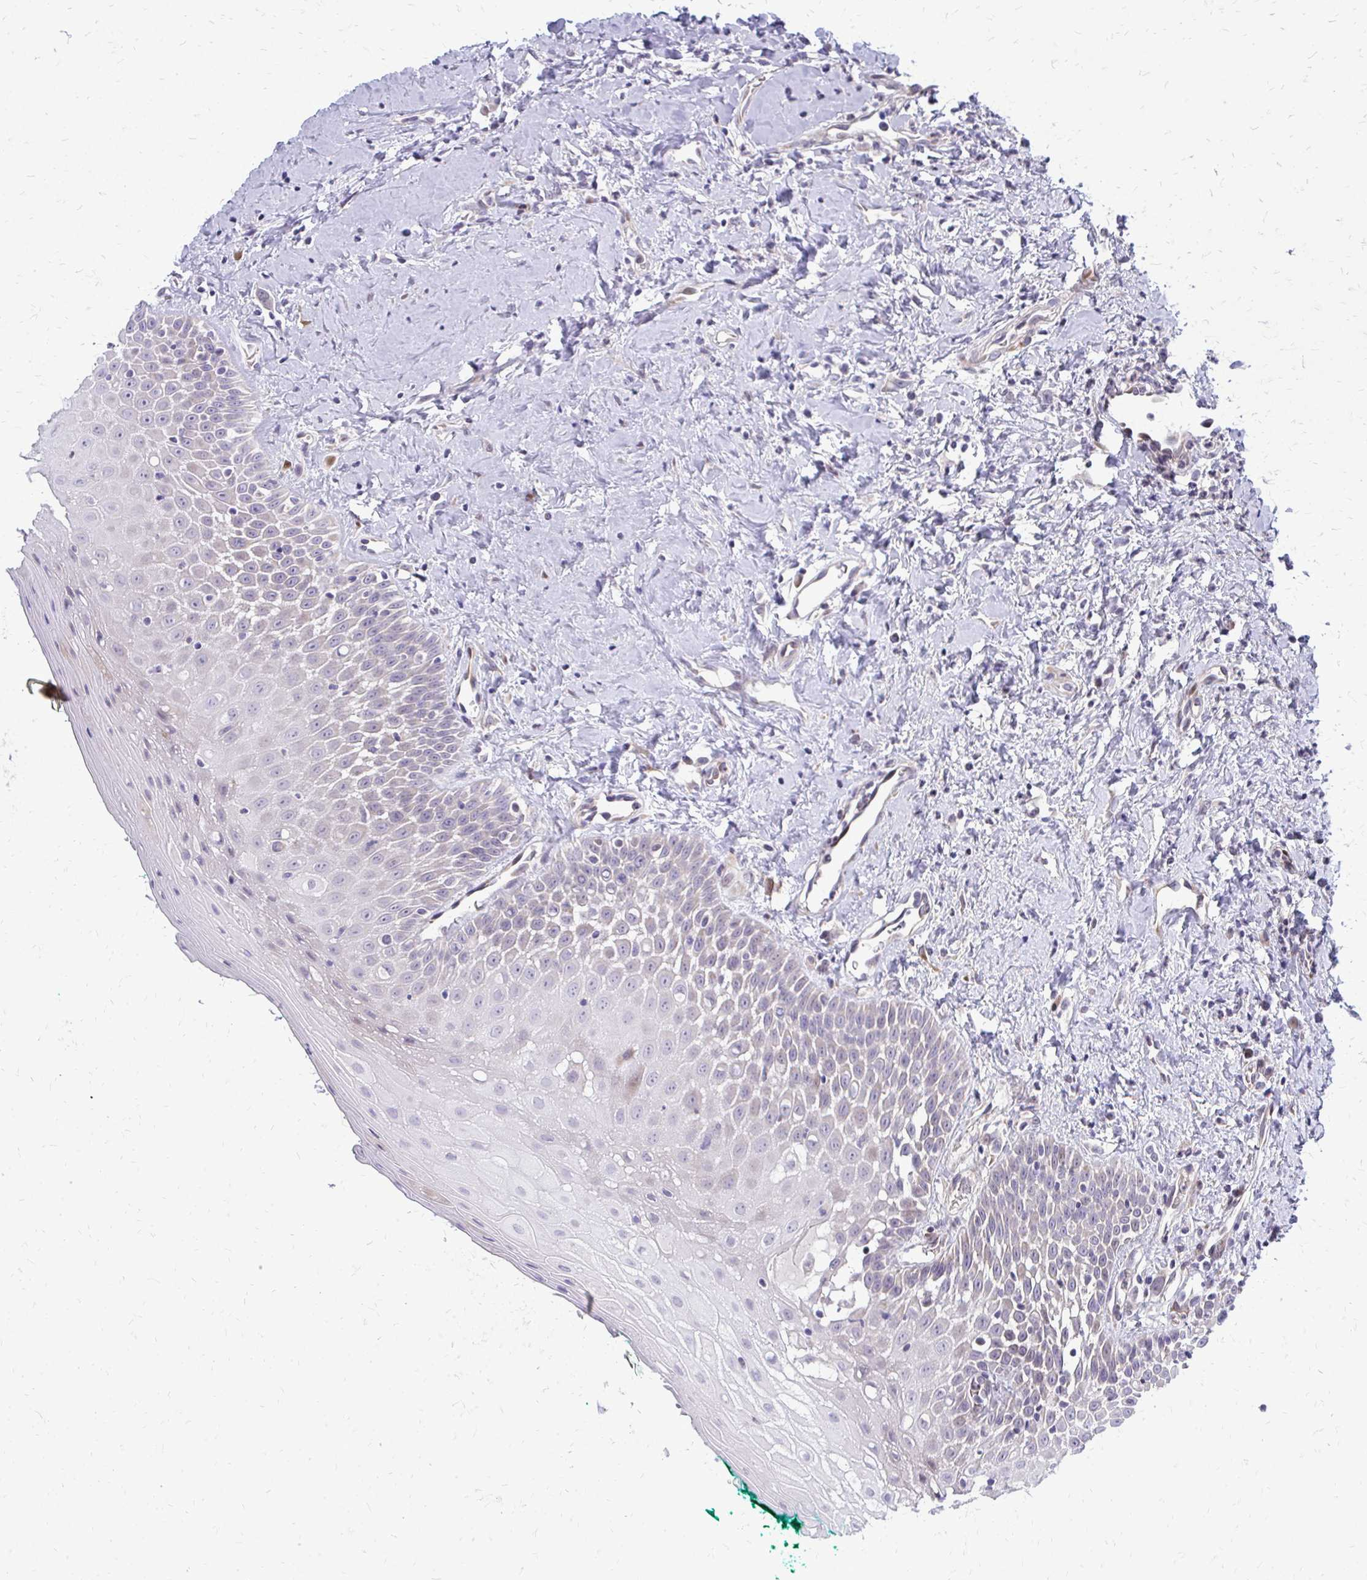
{"staining": {"intensity": "moderate", "quantity": "<25%", "location": "nuclear"}, "tissue": "oral mucosa", "cell_type": "Squamous epithelial cells", "image_type": "normal", "snomed": [{"axis": "morphology", "description": "Normal tissue, NOS"}, {"axis": "topography", "description": "Oral tissue"}], "caption": "Squamous epithelial cells display moderate nuclear expression in approximately <25% of cells in unremarkable oral mucosa.", "gene": "PPDPFL", "patient": {"sex": "female", "age": 70}}